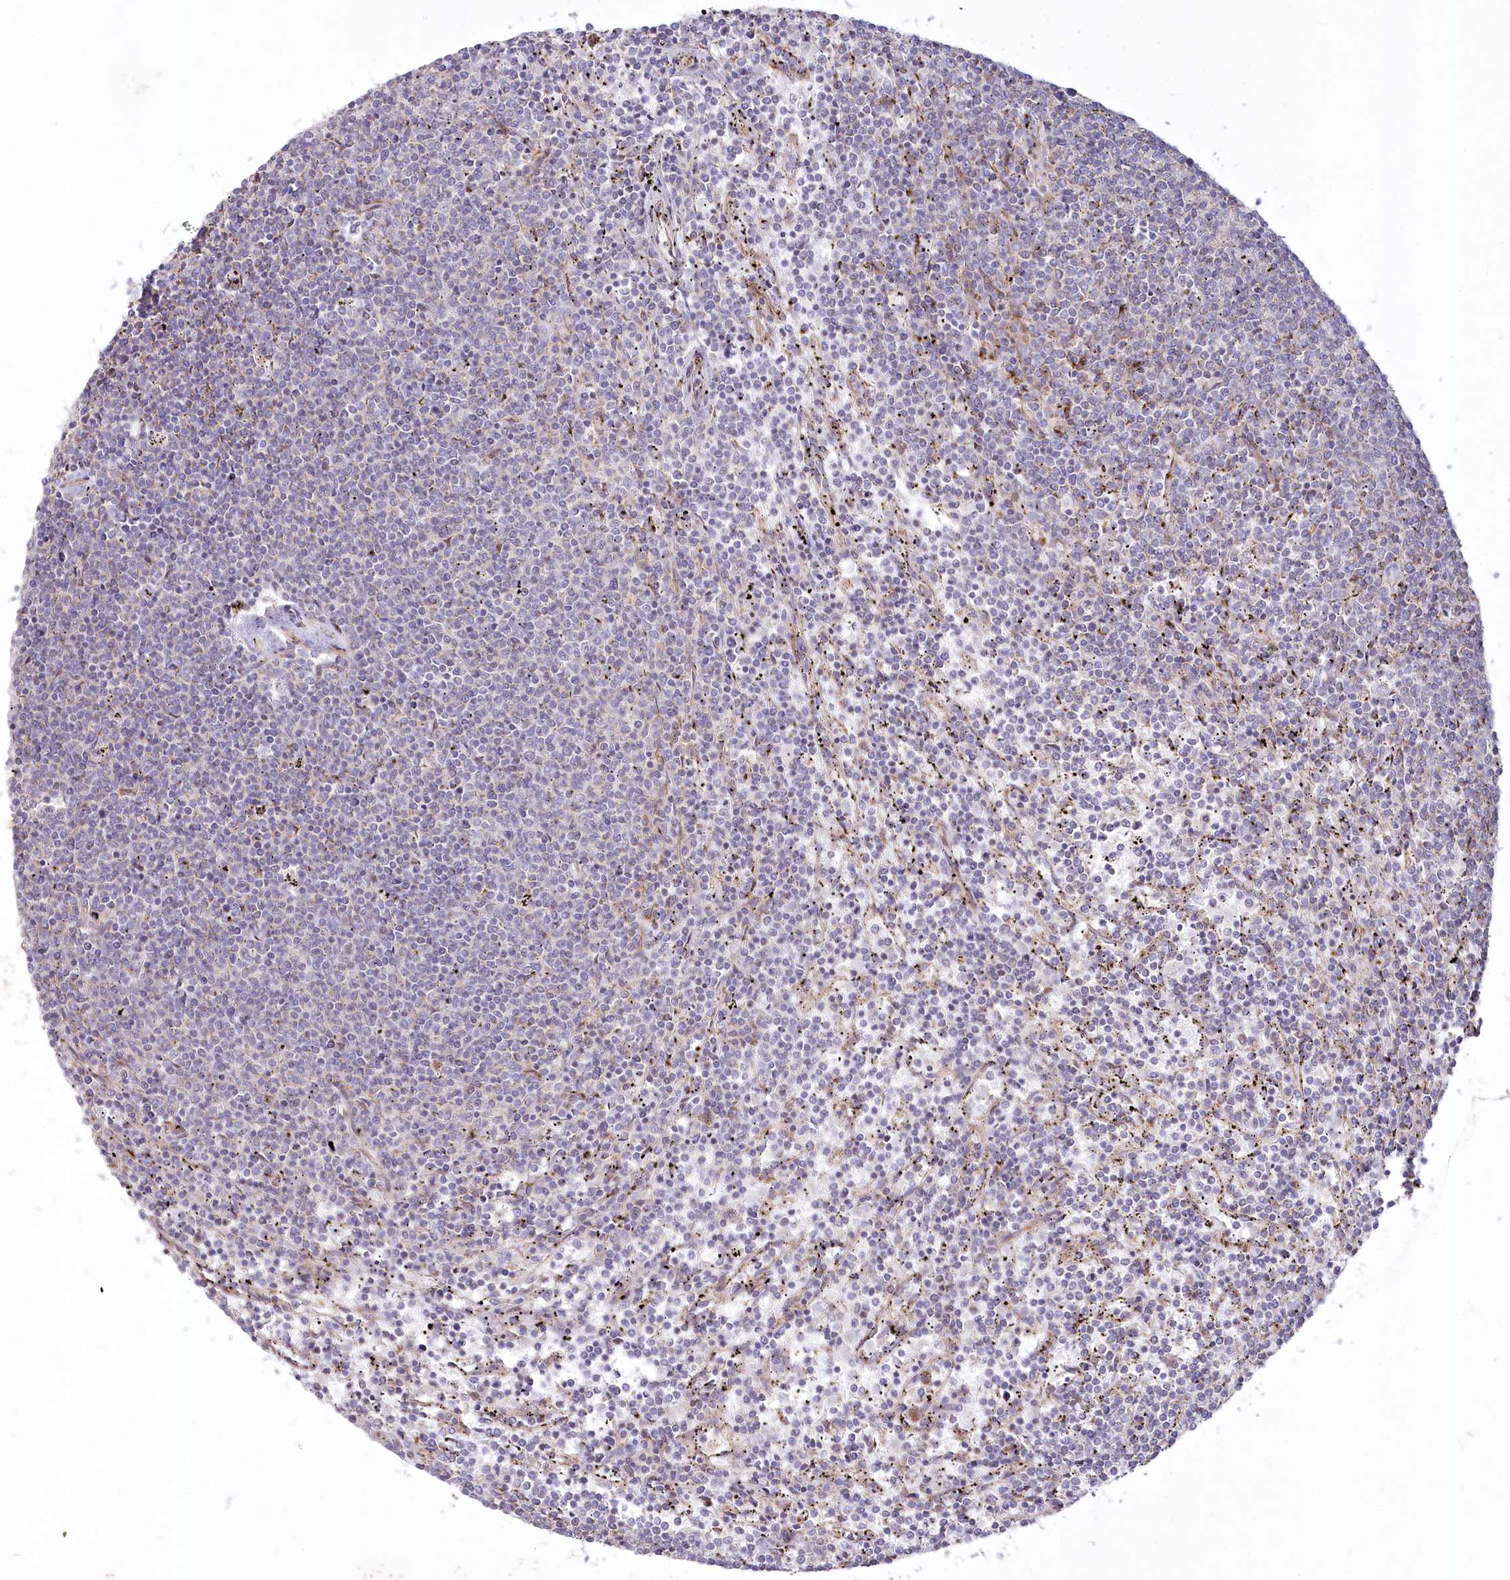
{"staining": {"intensity": "negative", "quantity": "none", "location": "none"}, "tissue": "lymphoma", "cell_type": "Tumor cells", "image_type": "cancer", "snomed": [{"axis": "morphology", "description": "Malignant lymphoma, non-Hodgkin's type, Low grade"}, {"axis": "topography", "description": "Spleen"}], "caption": "The histopathology image reveals no significant staining in tumor cells of low-grade malignant lymphoma, non-Hodgkin's type.", "gene": "MTG1", "patient": {"sex": "female", "age": 50}}